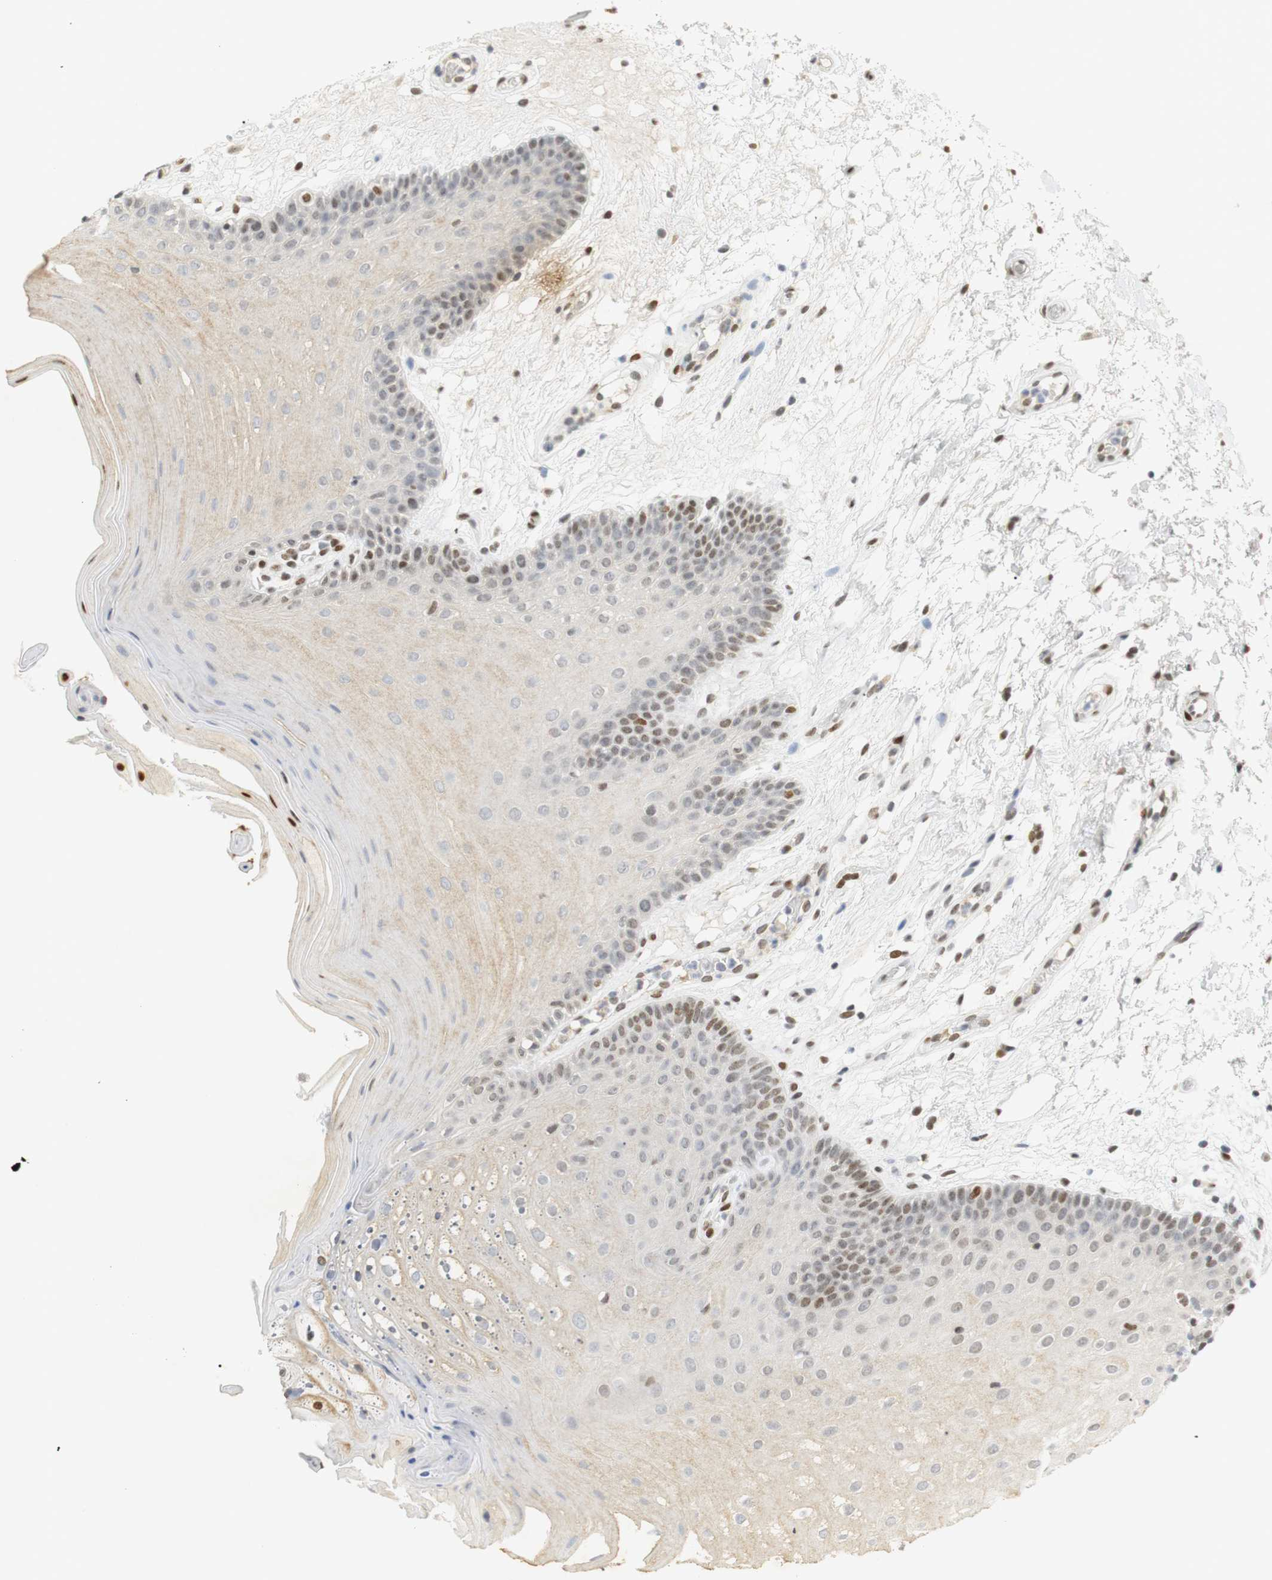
{"staining": {"intensity": "moderate", "quantity": "<25%", "location": "nuclear"}, "tissue": "oral mucosa", "cell_type": "Squamous epithelial cells", "image_type": "normal", "snomed": [{"axis": "morphology", "description": "Normal tissue, NOS"}, {"axis": "morphology", "description": "Squamous cell carcinoma, NOS"}, {"axis": "topography", "description": "Skeletal muscle"}, {"axis": "topography", "description": "Oral tissue"}, {"axis": "topography", "description": "Head-Neck"}], "caption": "Moderate nuclear positivity for a protein is seen in approximately <25% of squamous epithelial cells of normal oral mucosa using IHC.", "gene": "BMI1", "patient": {"sex": "male", "age": 71}}